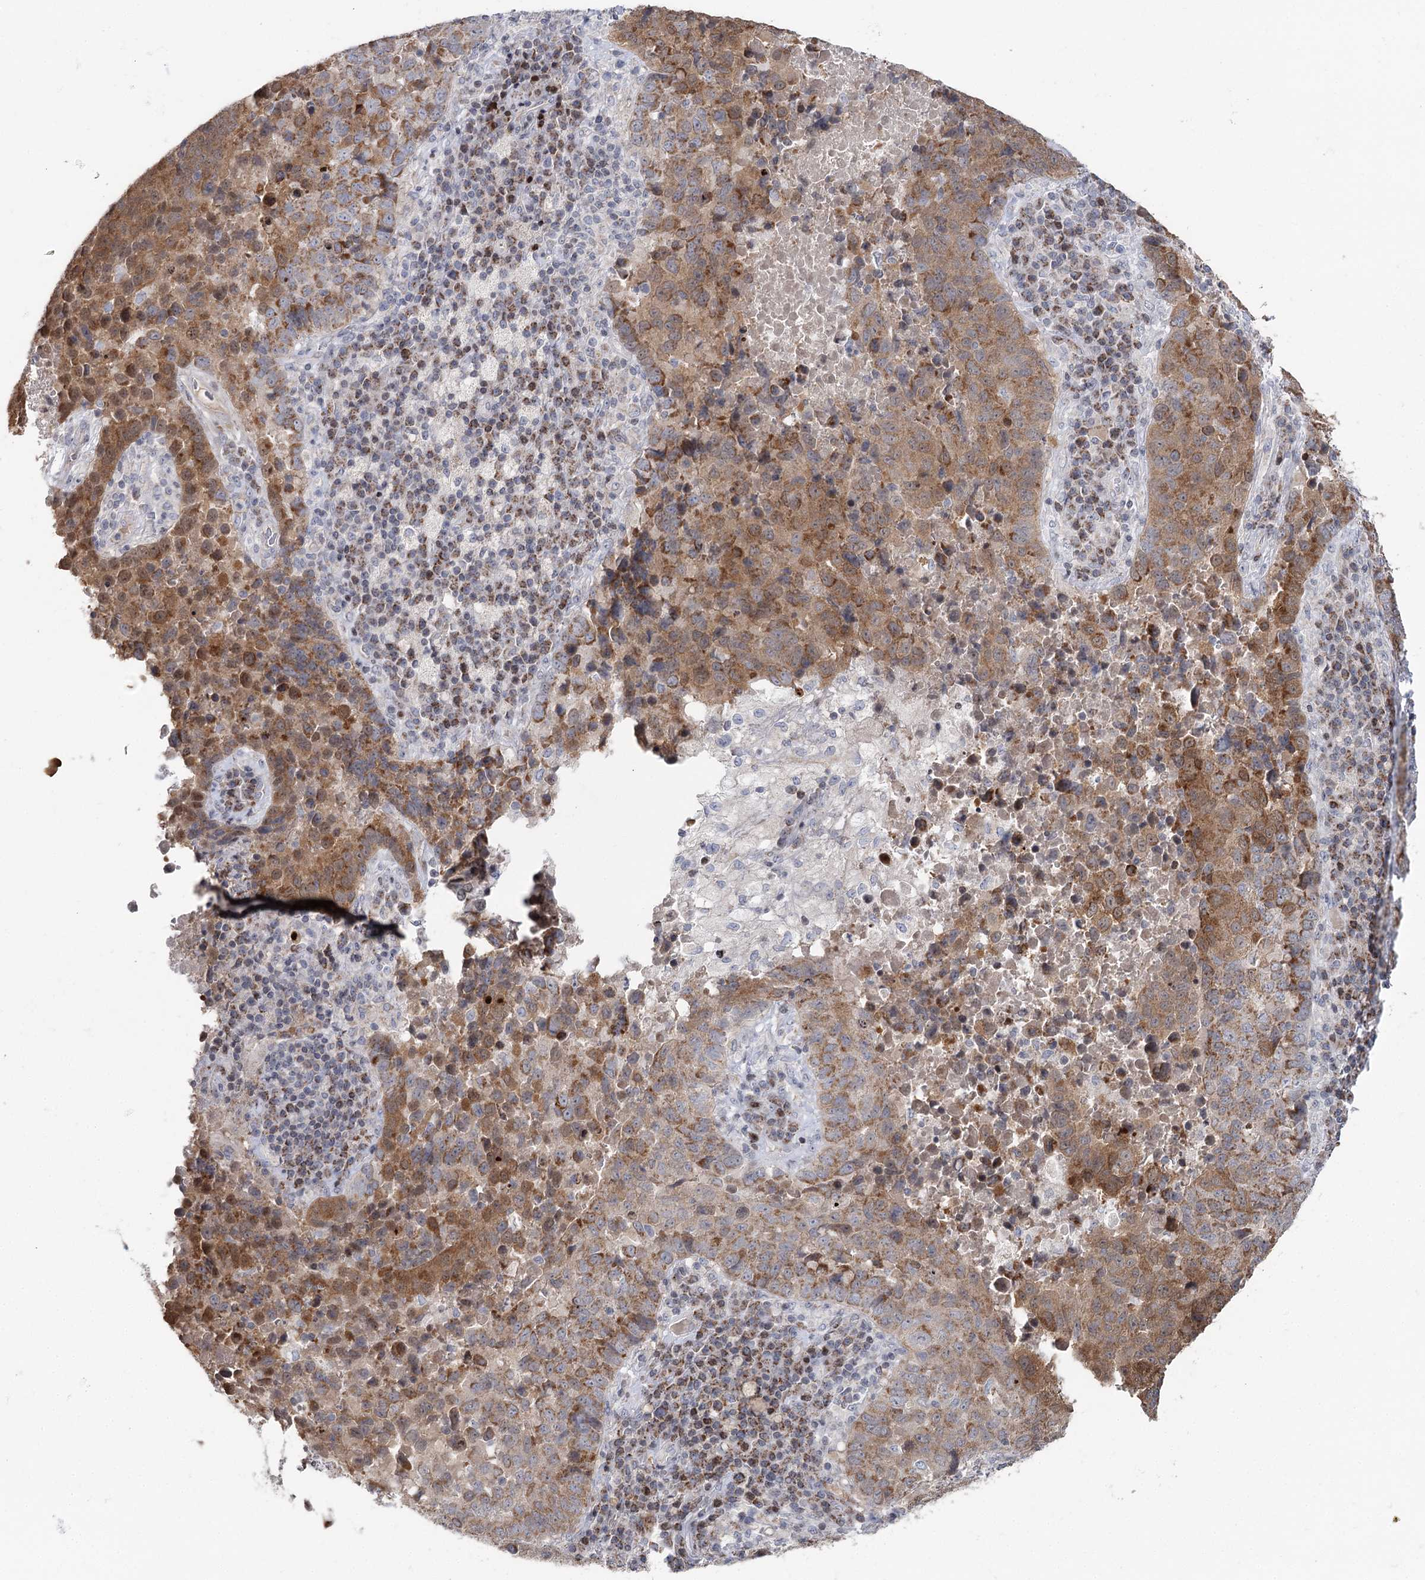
{"staining": {"intensity": "moderate", "quantity": ">75%", "location": "cytoplasmic/membranous"}, "tissue": "lung cancer", "cell_type": "Tumor cells", "image_type": "cancer", "snomed": [{"axis": "morphology", "description": "Squamous cell carcinoma, NOS"}, {"axis": "topography", "description": "Lung"}], "caption": "Protein expression analysis of human lung squamous cell carcinoma reveals moderate cytoplasmic/membranous expression in about >75% of tumor cells.", "gene": "PTGR1", "patient": {"sex": "male", "age": 73}}